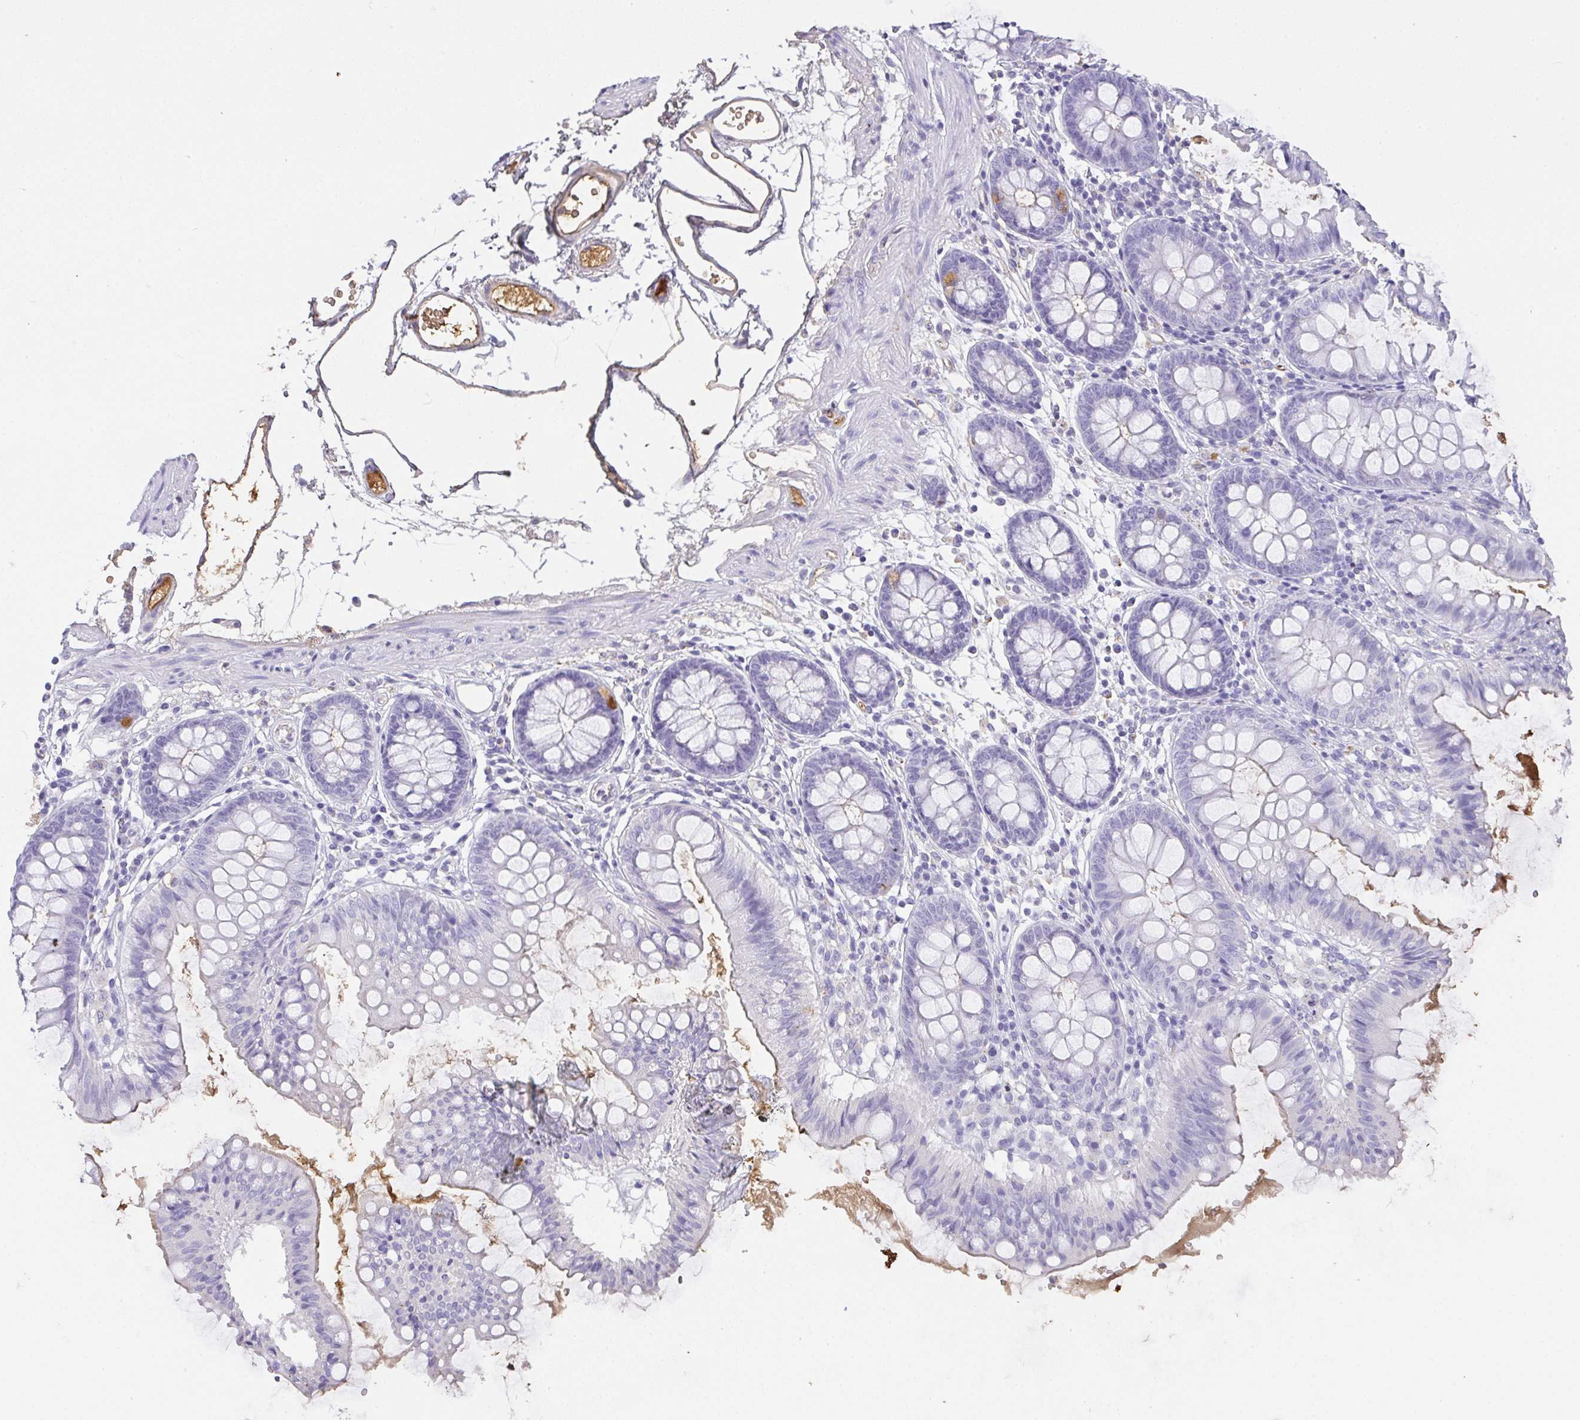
{"staining": {"intensity": "weak", "quantity": ">75%", "location": "cytoplasmic/membranous"}, "tissue": "colon", "cell_type": "Endothelial cells", "image_type": "normal", "snomed": [{"axis": "morphology", "description": "Normal tissue, NOS"}, {"axis": "topography", "description": "Colon"}], "caption": "A brown stain shows weak cytoplasmic/membranous positivity of a protein in endothelial cells of unremarkable human colon.", "gene": "SMYD5", "patient": {"sex": "female", "age": 84}}